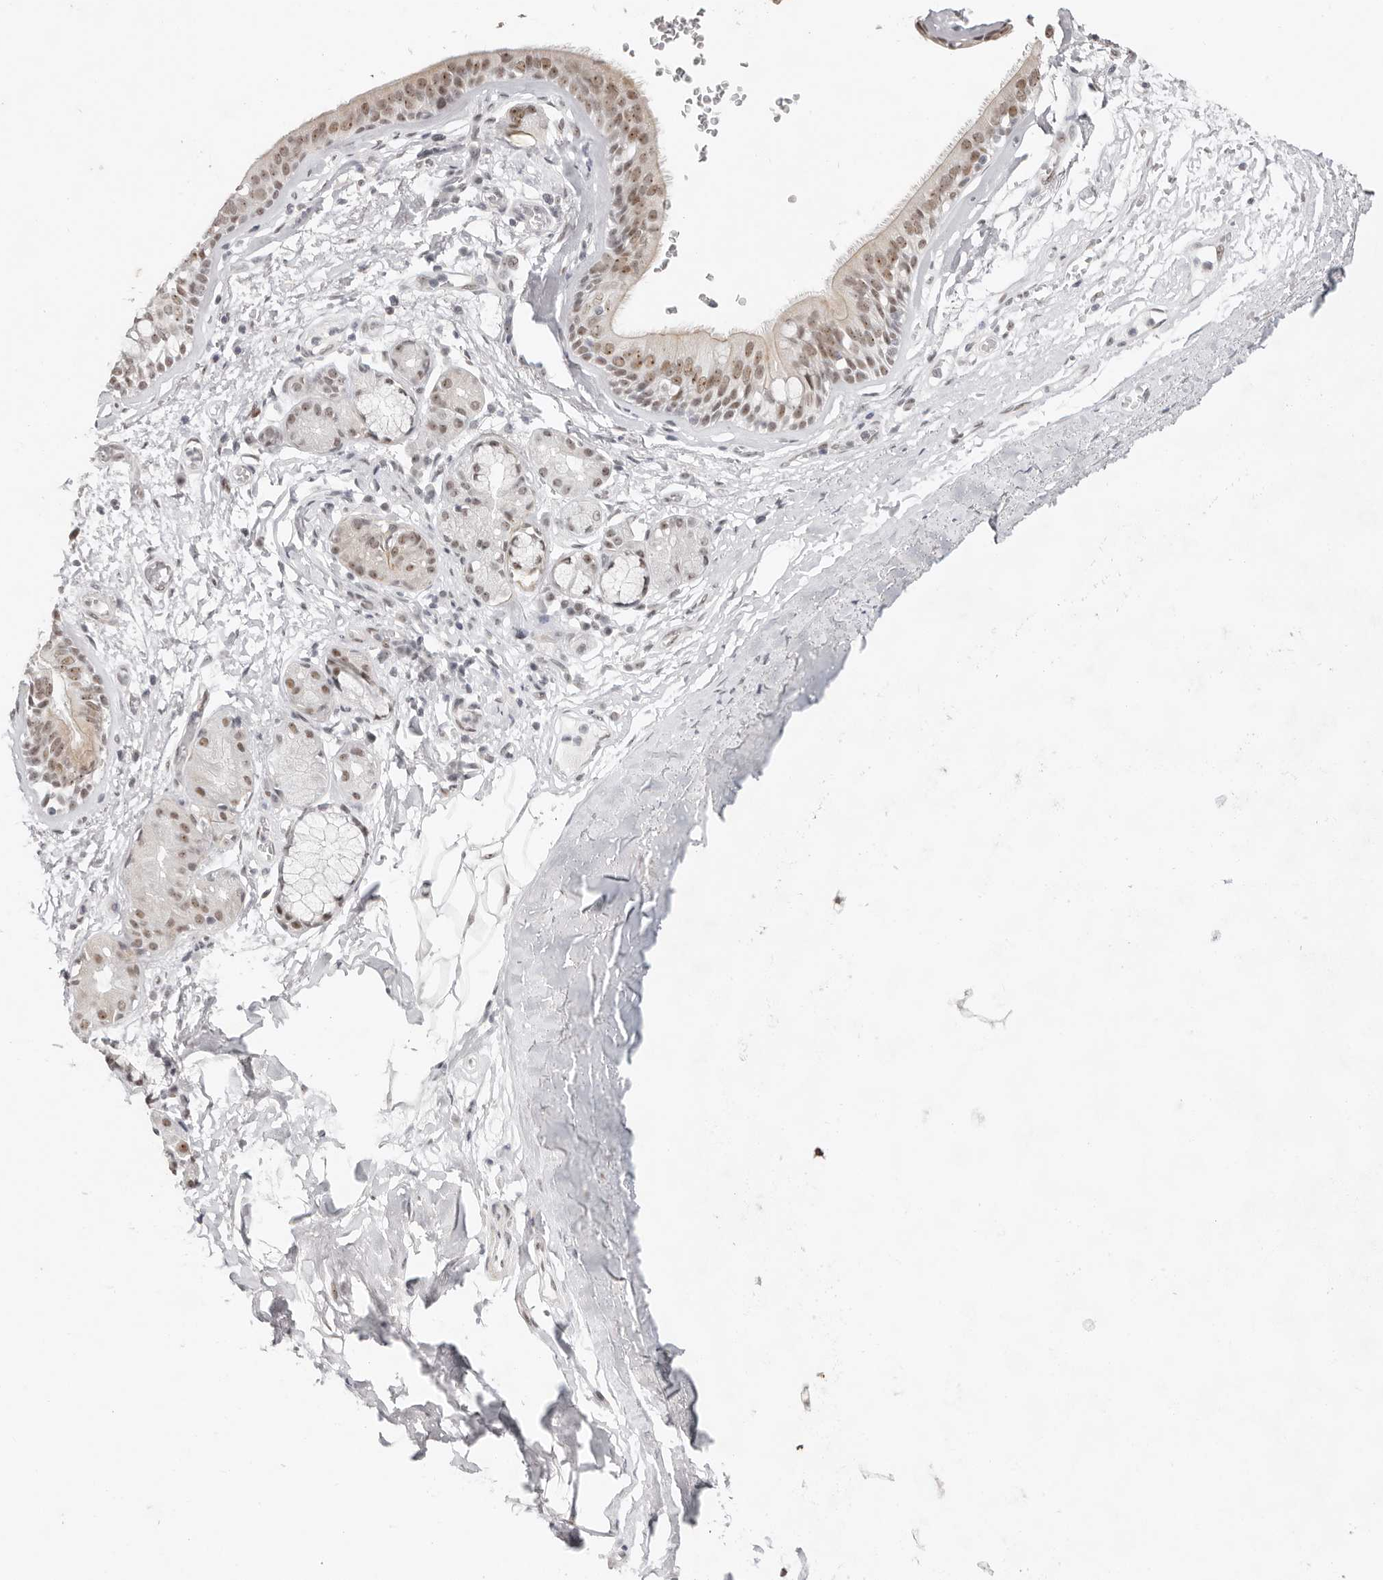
{"staining": {"intensity": "moderate", "quantity": ">75%", "location": "nuclear"}, "tissue": "bronchus", "cell_type": "Respiratory epithelial cells", "image_type": "normal", "snomed": [{"axis": "morphology", "description": "Normal tissue, NOS"}, {"axis": "topography", "description": "Cartilage tissue"}], "caption": "Bronchus stained with immunohistochemistry (IHC) reveals moderate nuclear expression in approximately >75% of respiratory epithelial cells.", "gene": "LARP7", "patient": {"sex": "female", "age": 63}}